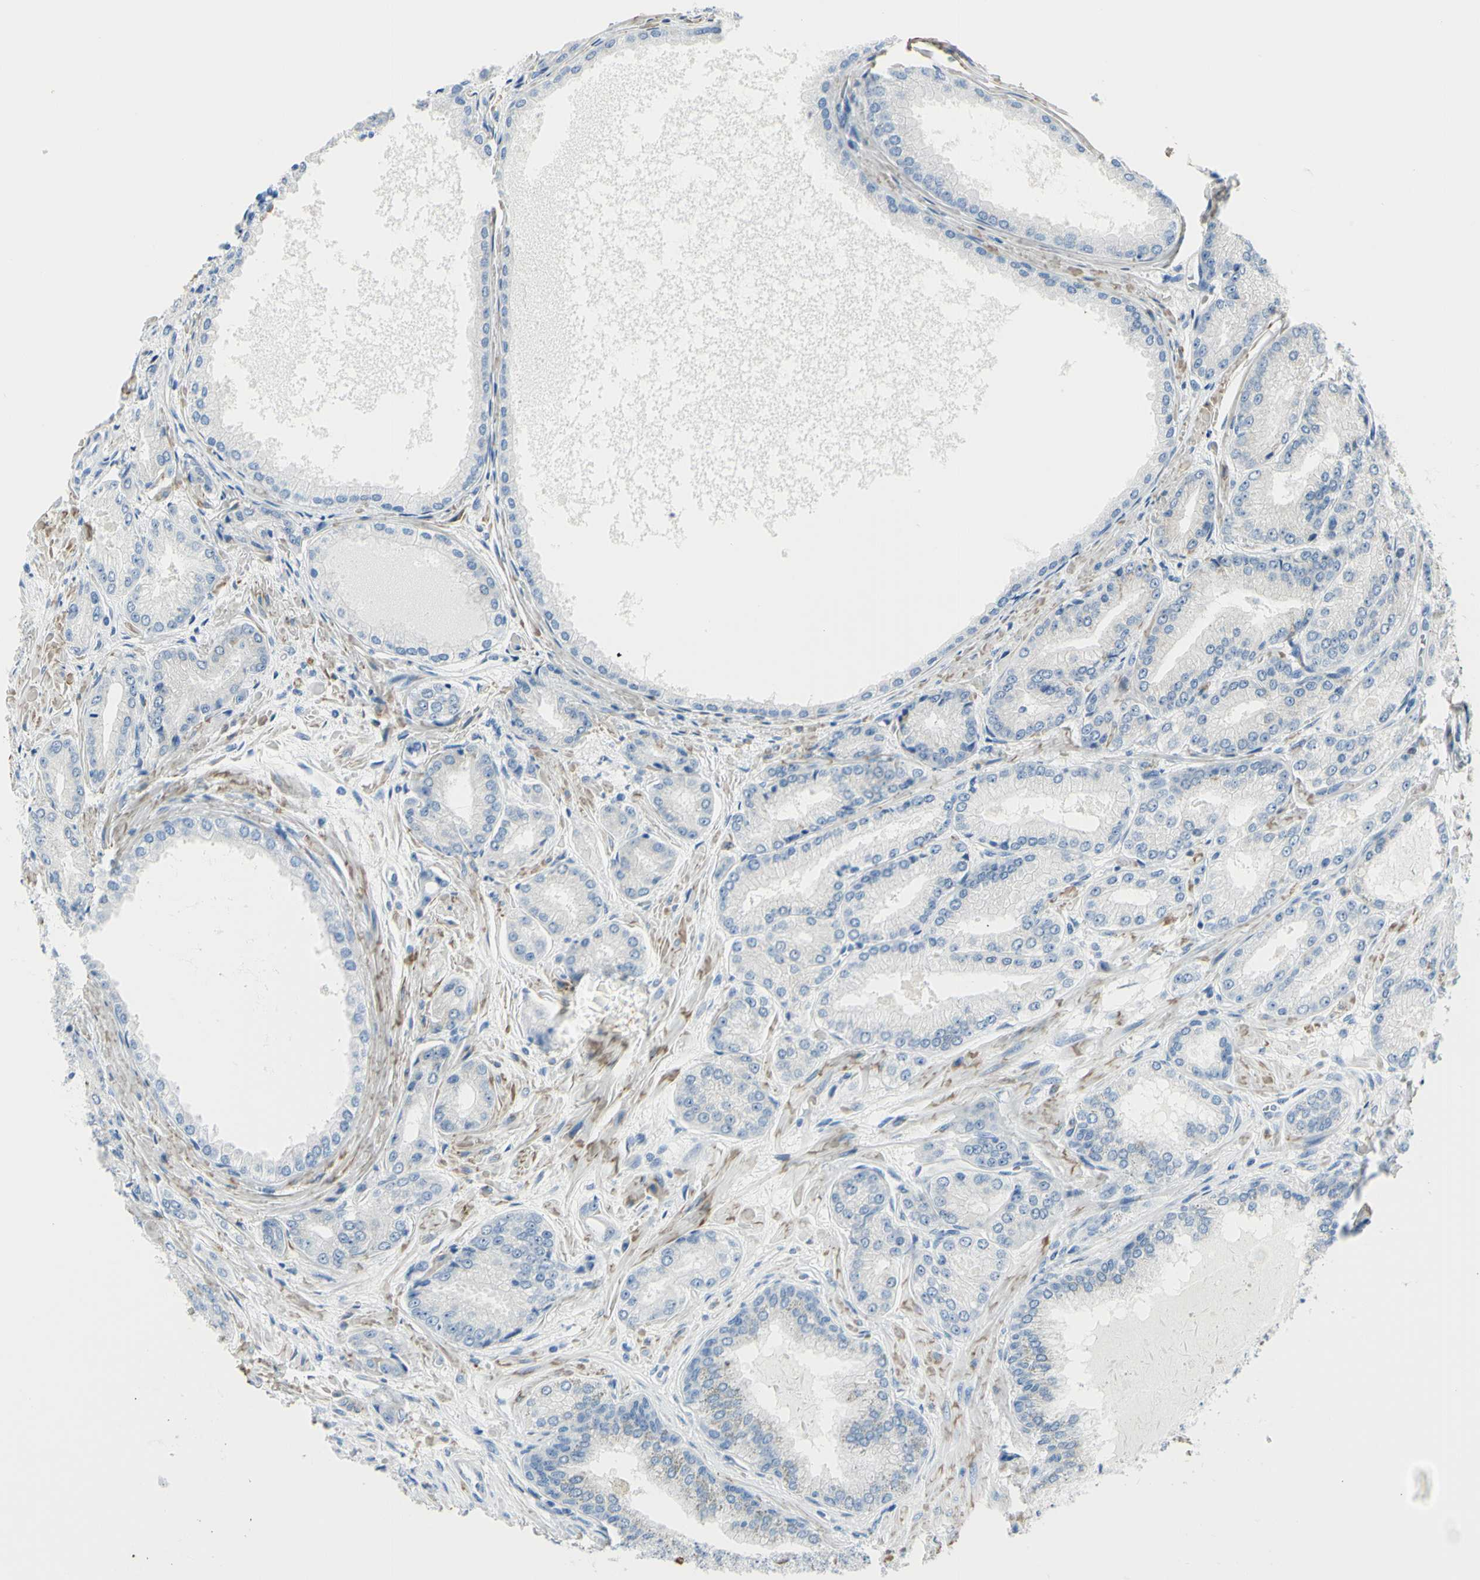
{"staining": {"intensity": "negative", "quantity": "none", "location": "none"}, "tissue": "prostate cancer", "cell_type": "Tumor cells", "image_type": "cancer", "snomed": [{"axis": "morphology", "description": "Adenocarcinoma, High grade"}, {"axis": "topography", "description": "Prostate"}], "caption": "Tumor cells are negative for protein expression in human prostate cancer.", "gene": "NCBP2L", "patient": {"sex": "male", "age": 59}}